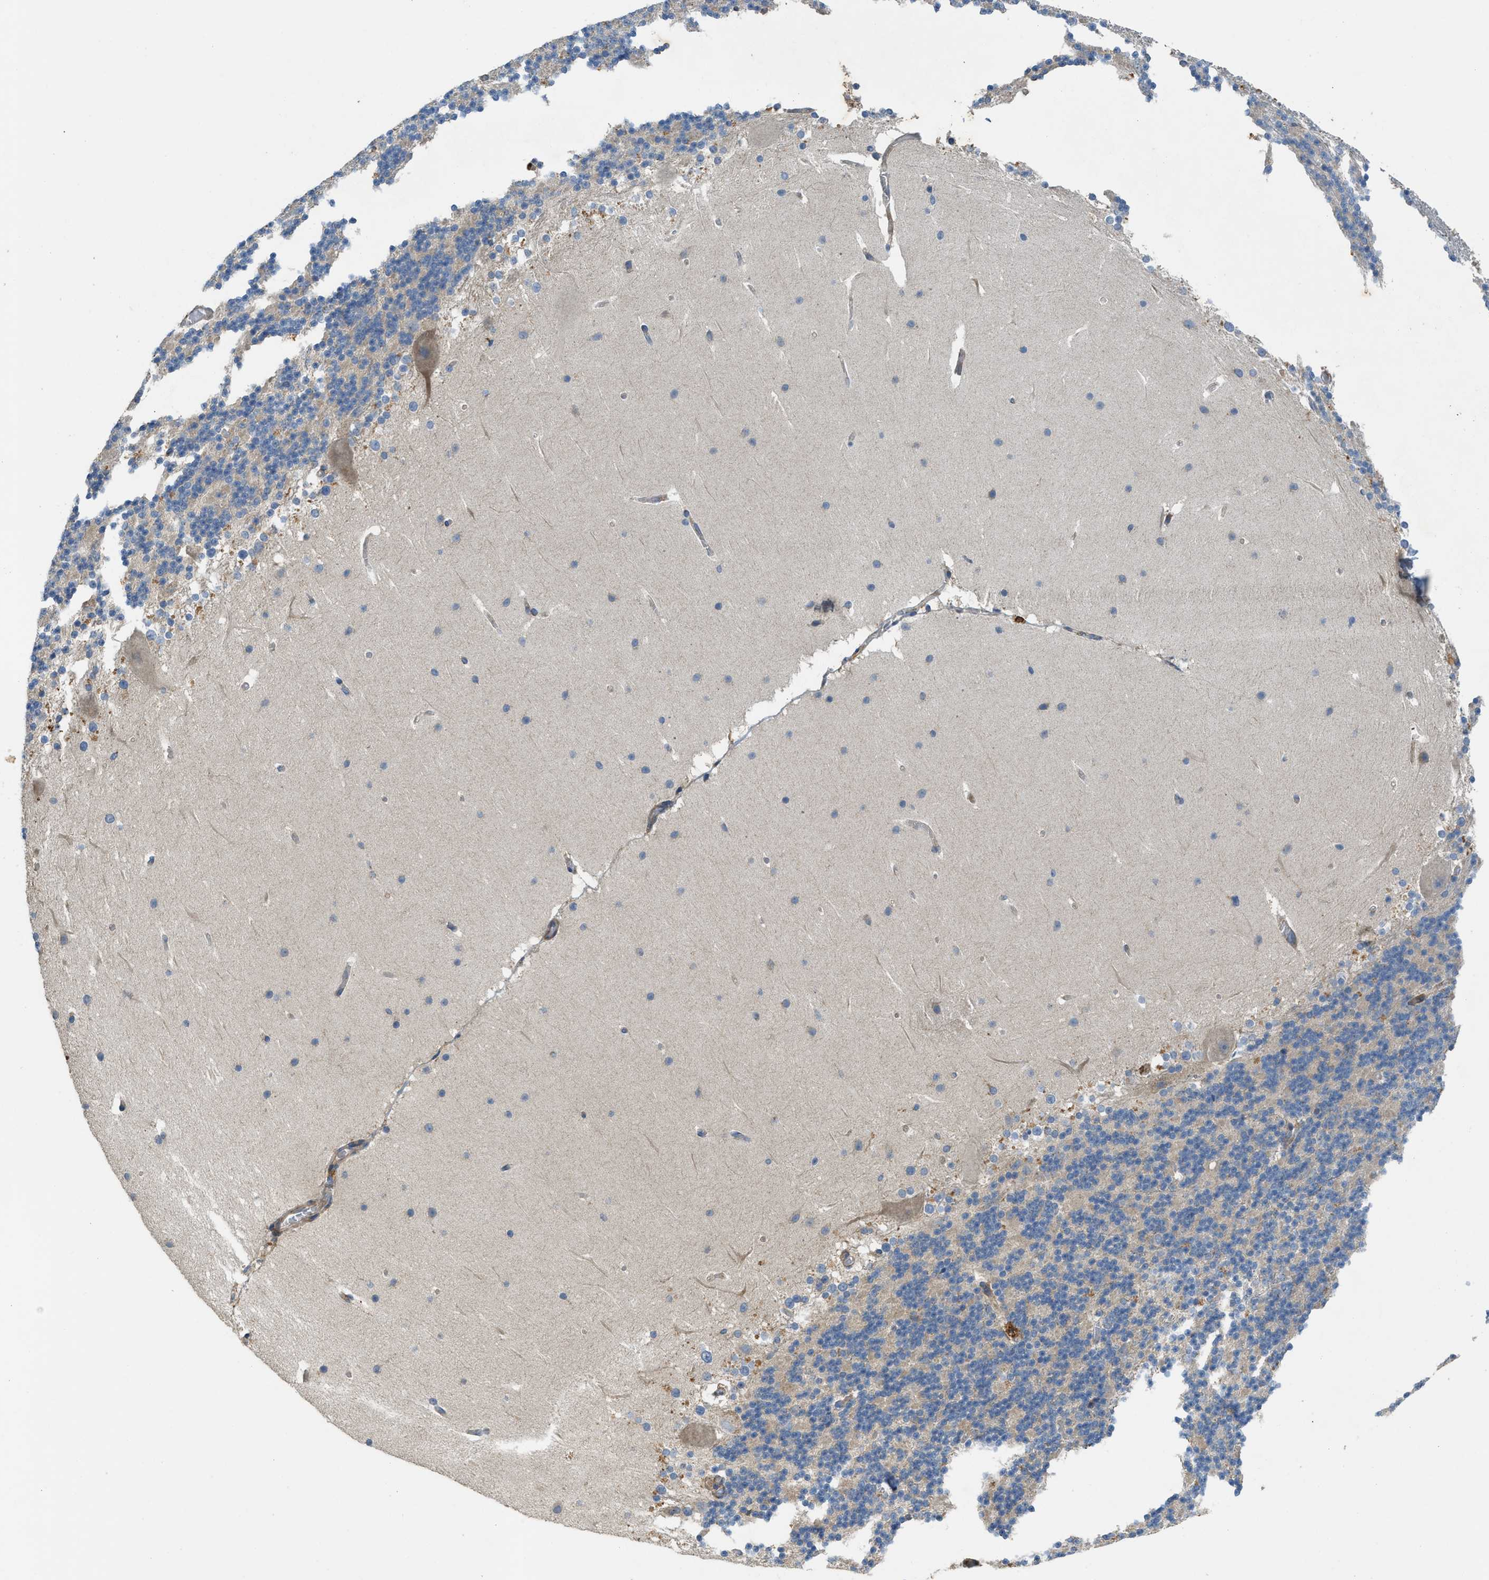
{"staining": {"intensity": "negative", "quantity": "none", "location": "none"}, "tissue": "cerebellum", "cell_type": "Cells in granular layer", "image_type": "normal", "snomed": [{"axis": "morphology", "description": "Normal tissue, NOS"}, {"axis": "topography", "description": "Cerebellum"}], "caption": "IHC image of benign cerebellum: cerebellum stained with DAB (3,3'-diaminobenzidine) demonstrates no significant protein expression in cells in granular layer. (DAB IHC with hematoxylin counter stain).", "gene": "TMEM68", "patient": {"sex": "female", "age": 19}}